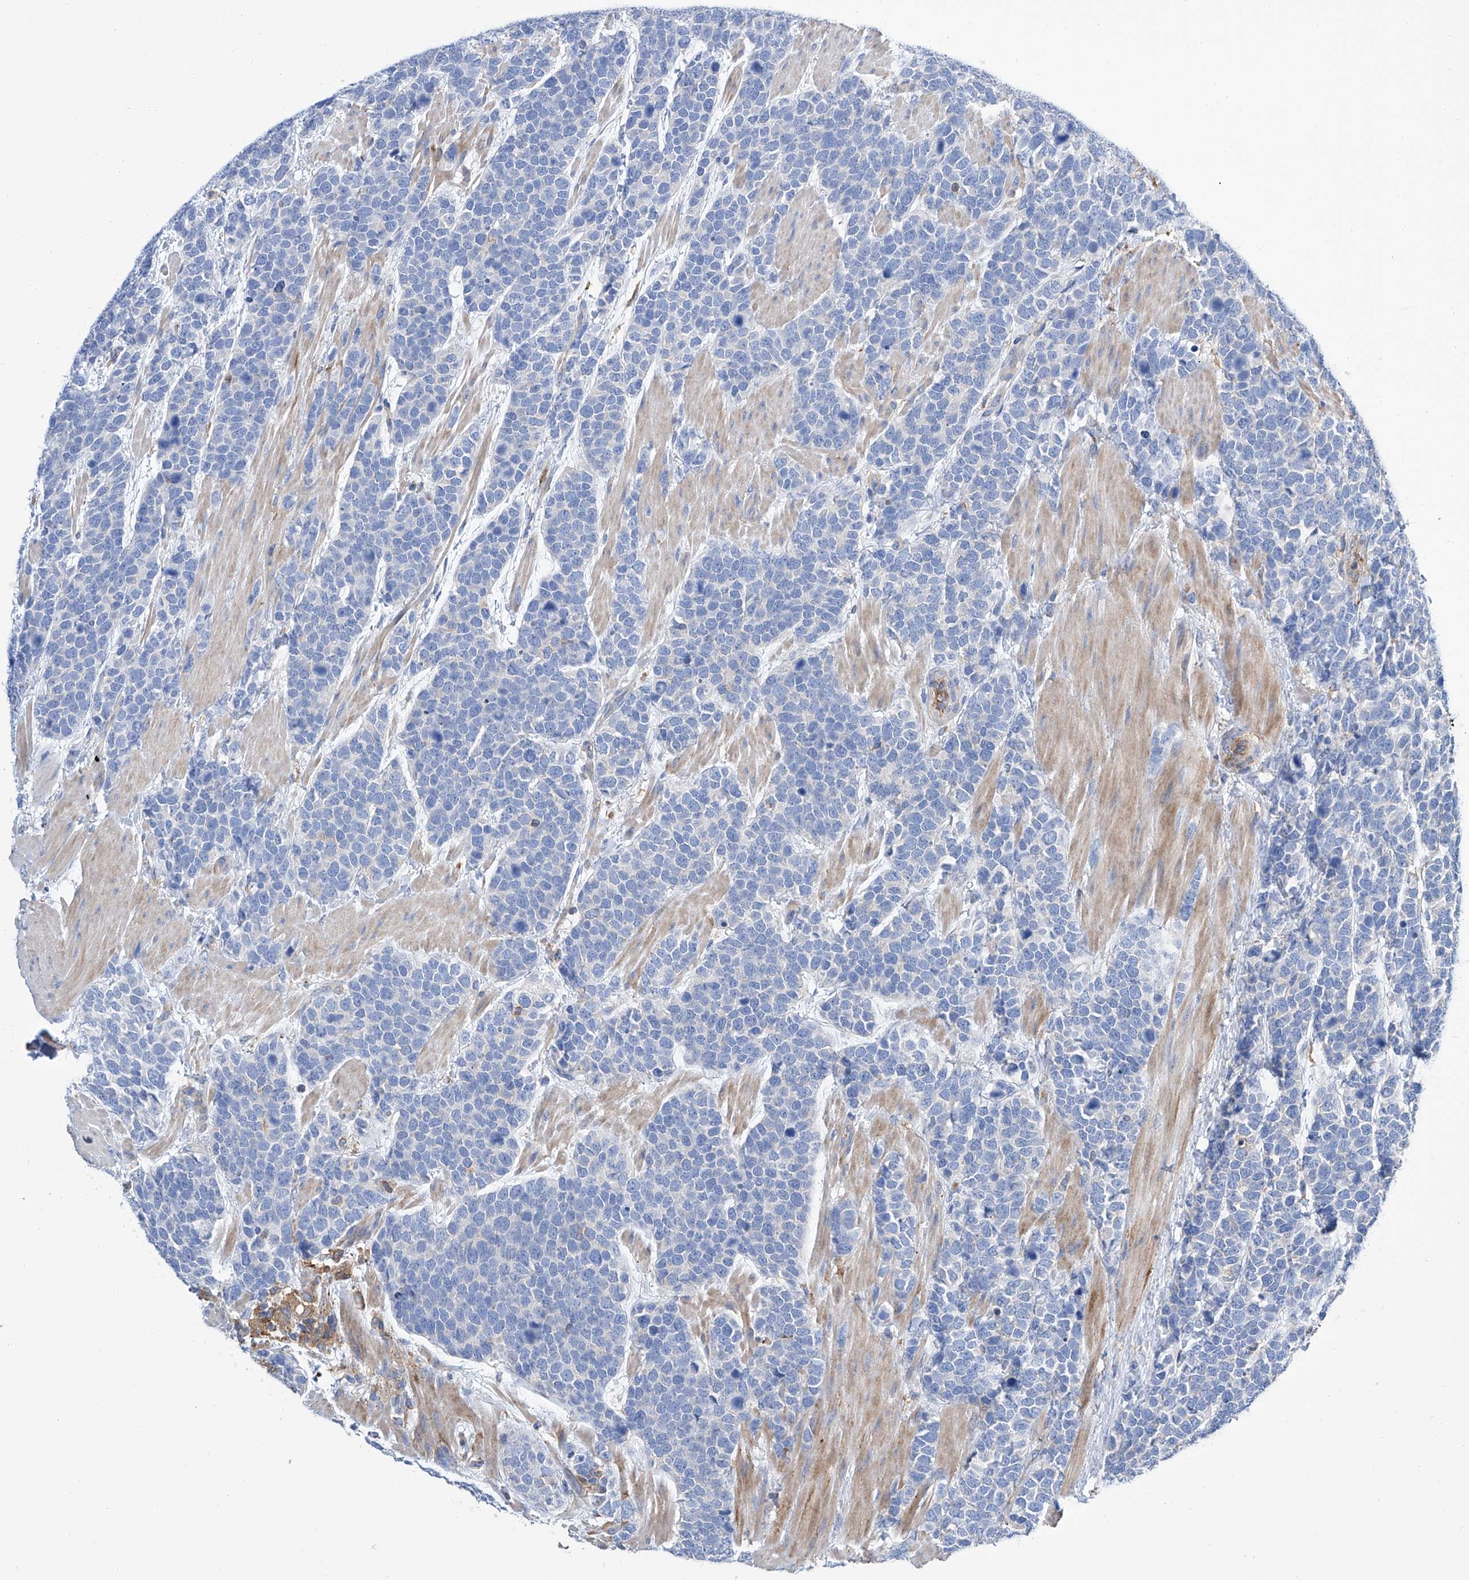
{"staining": {"intensity": "negative", "quantity": "none", "location": "none"}, "tissue": "urothelial cancer", "cell_type": "Tumor cells", "image_type": "cancer", "snomed": [{"axis": "morphology", "description": "Urothelial carcinoma, High grade"}, {"axis": "topography", "description": "Urinary bladder"}], "caption": "This is a photomicrograph of immunohistochemistry (IHC) staining of urothelial cancer, which shows no expression in tumor cells.", "gene": "GPT", "patient": {"sex": "female", "age": 82}}